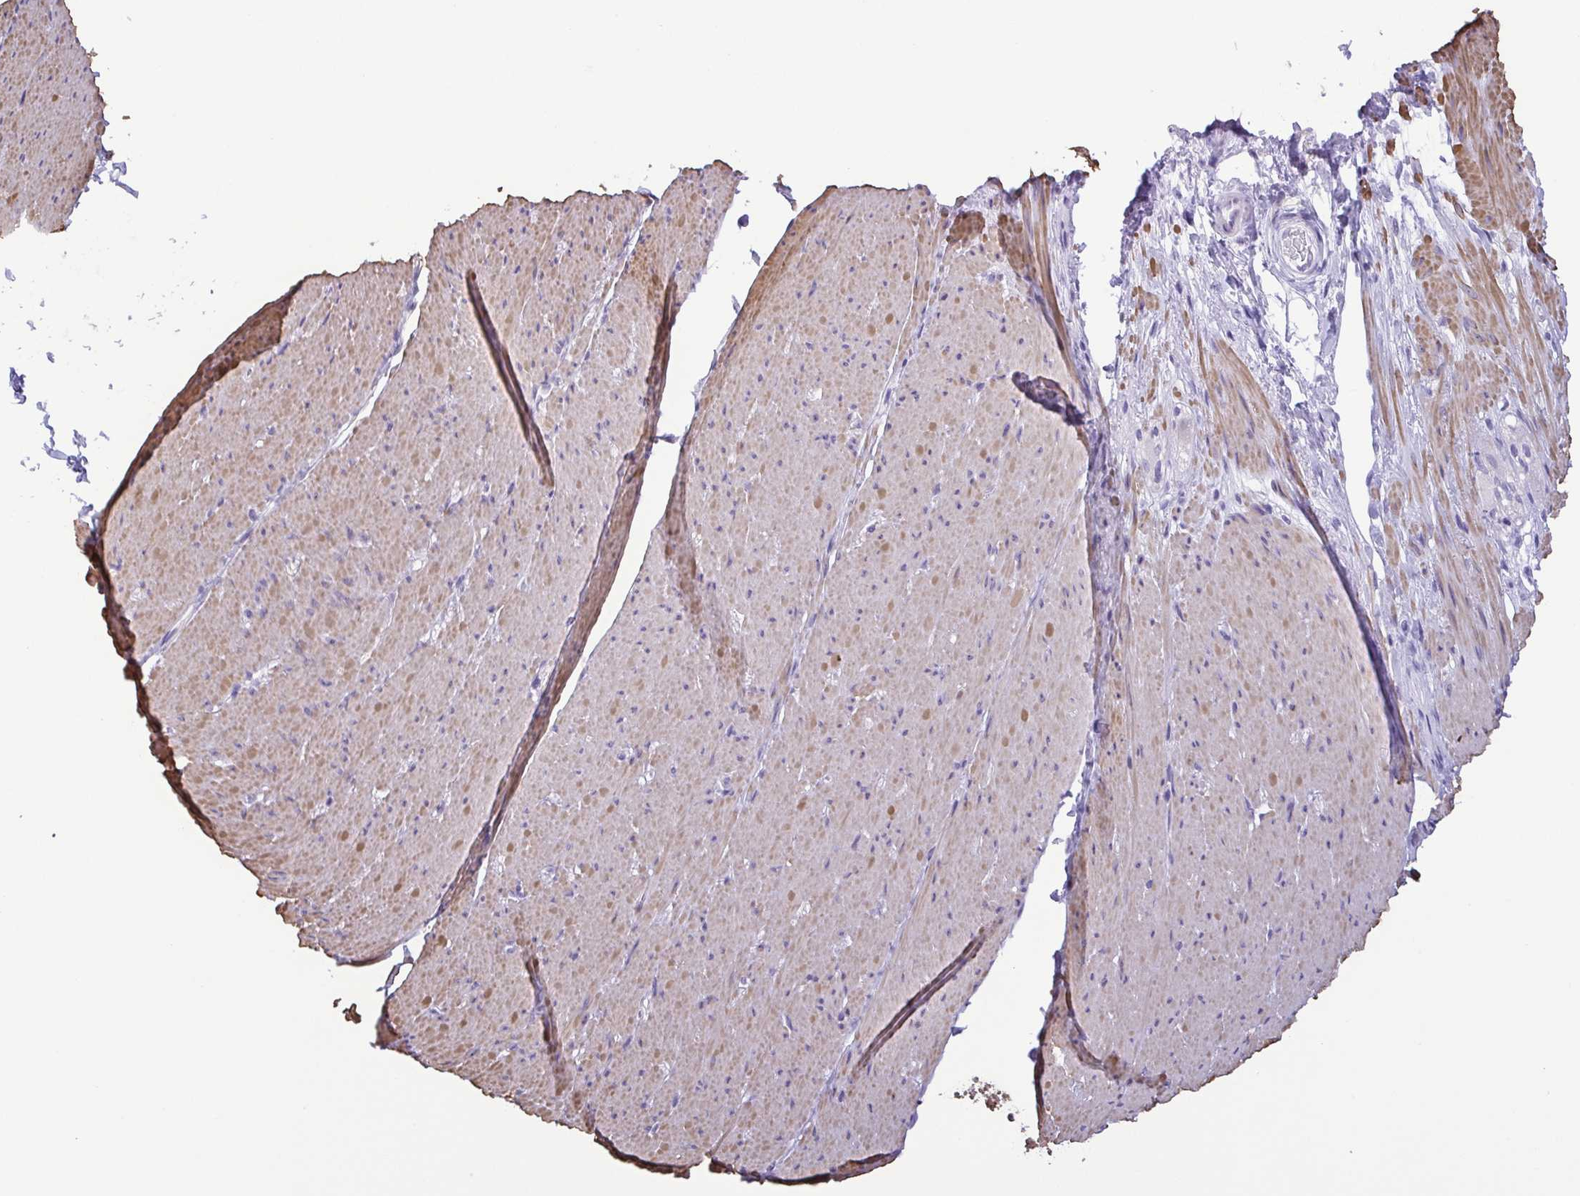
{"staining": {"intensity": "weak", "quantity": ">75%", "location": "cytoplasmic/membranous"}, "tissue": "smooth muscle", "cell_type": "Smooth muscle cells", "image_type": "normal", "snomed": [{"axis": "morphology", "description": "Normal tissue, NOS"}, {"axis": "topography", "description": "Smooth muscle"}, {"axis": "topography", "description": "Rectum"}], "caption": "Normal smooth muscle demonstrates weak cytoplasmic/membranous expression in about >75% of smooth muscle cells, visualized by immunohistochemistry.", "gene": "MYL7", "patient": {"sex": "male", "age": 53}}